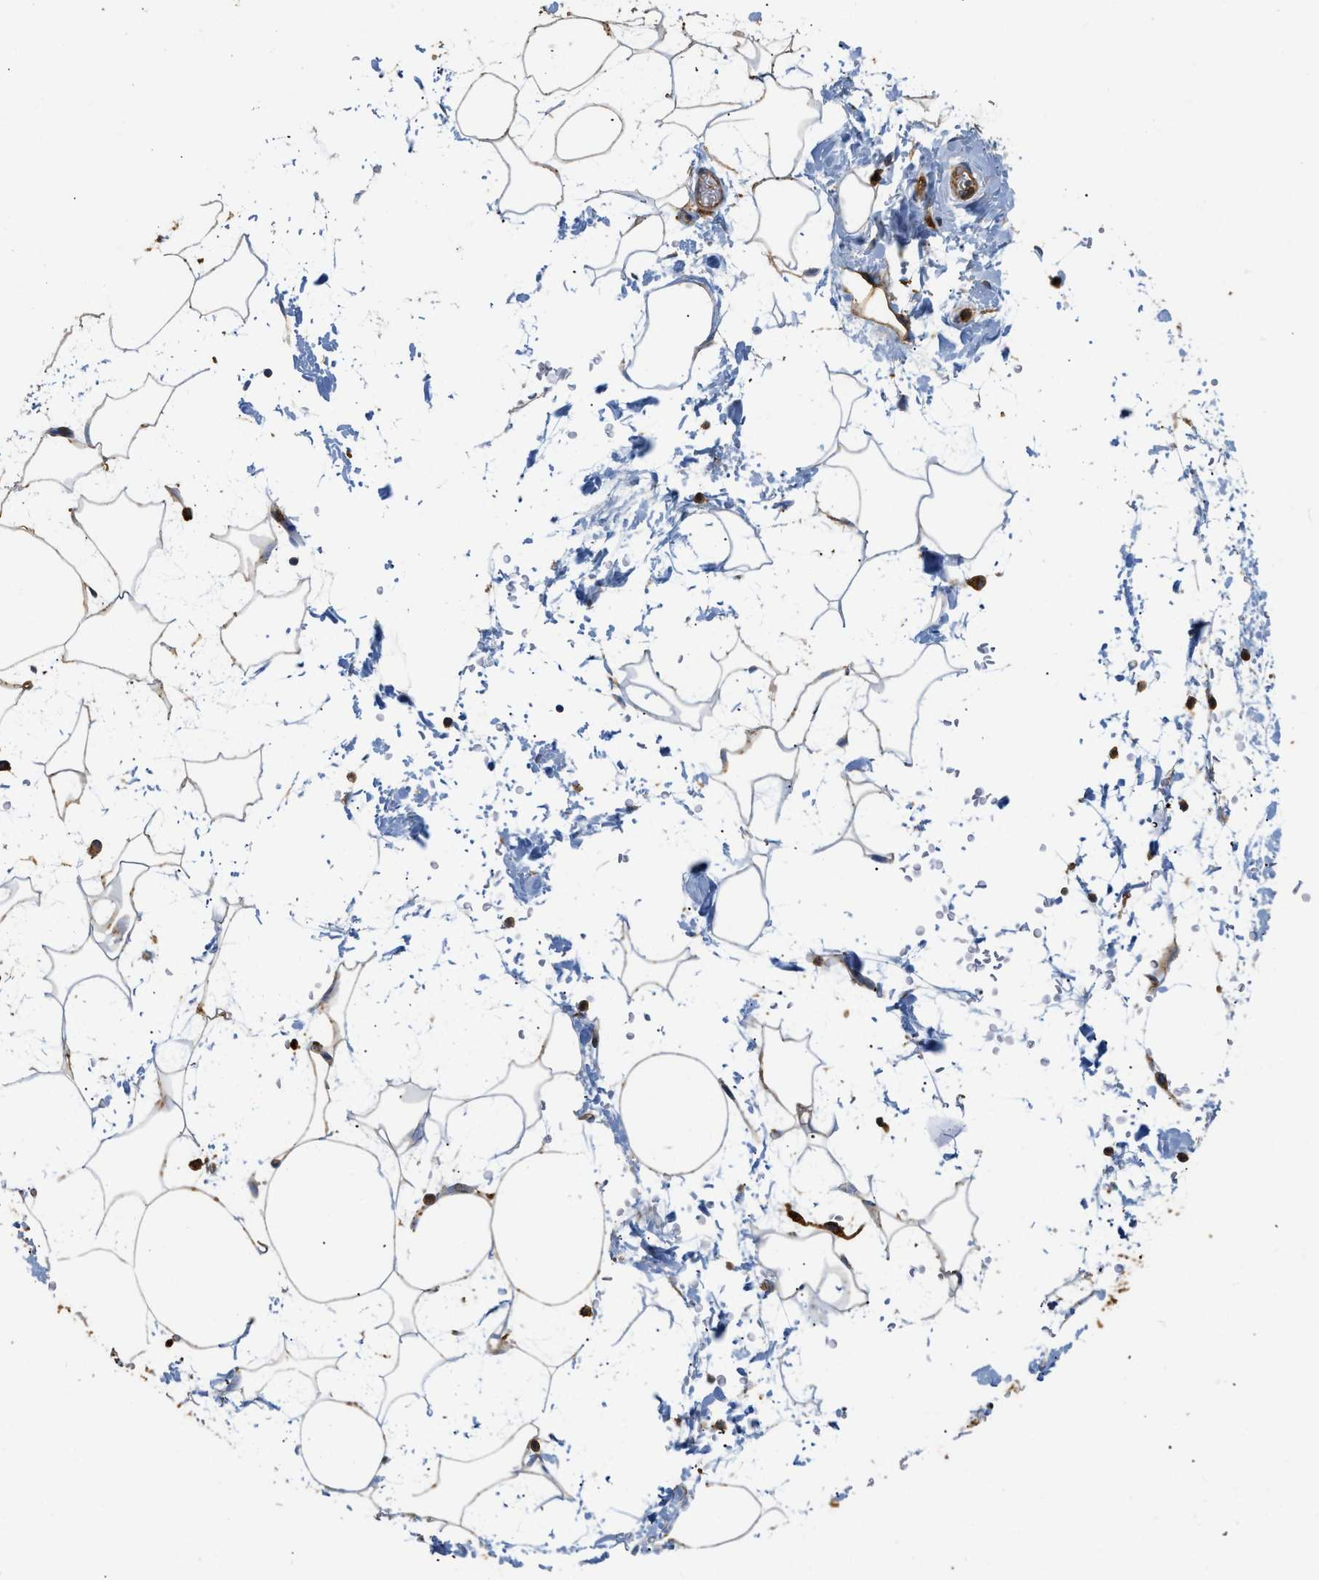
{"staining": {"intensity": "moderate", "quantity": ">75%", "location": "cytoplasmic/membranous"}, "tissue": "adipose tissue", "cell_type": "Adipocytes", "image_type": "normal", "snomed": [{"axis": "morphology", "description": "Normal tissue, NOS"}, {"axis": "topography", "description": "Soft tissue"}], "caption": "Adipocytes demonstrate medium levels of moderate cytoplasmic/membranous positivity in about >75% of cells in unremarkable human adipose tissue.", "gene": "GNB4", "patient": {"sex": "male", "age": 72}}